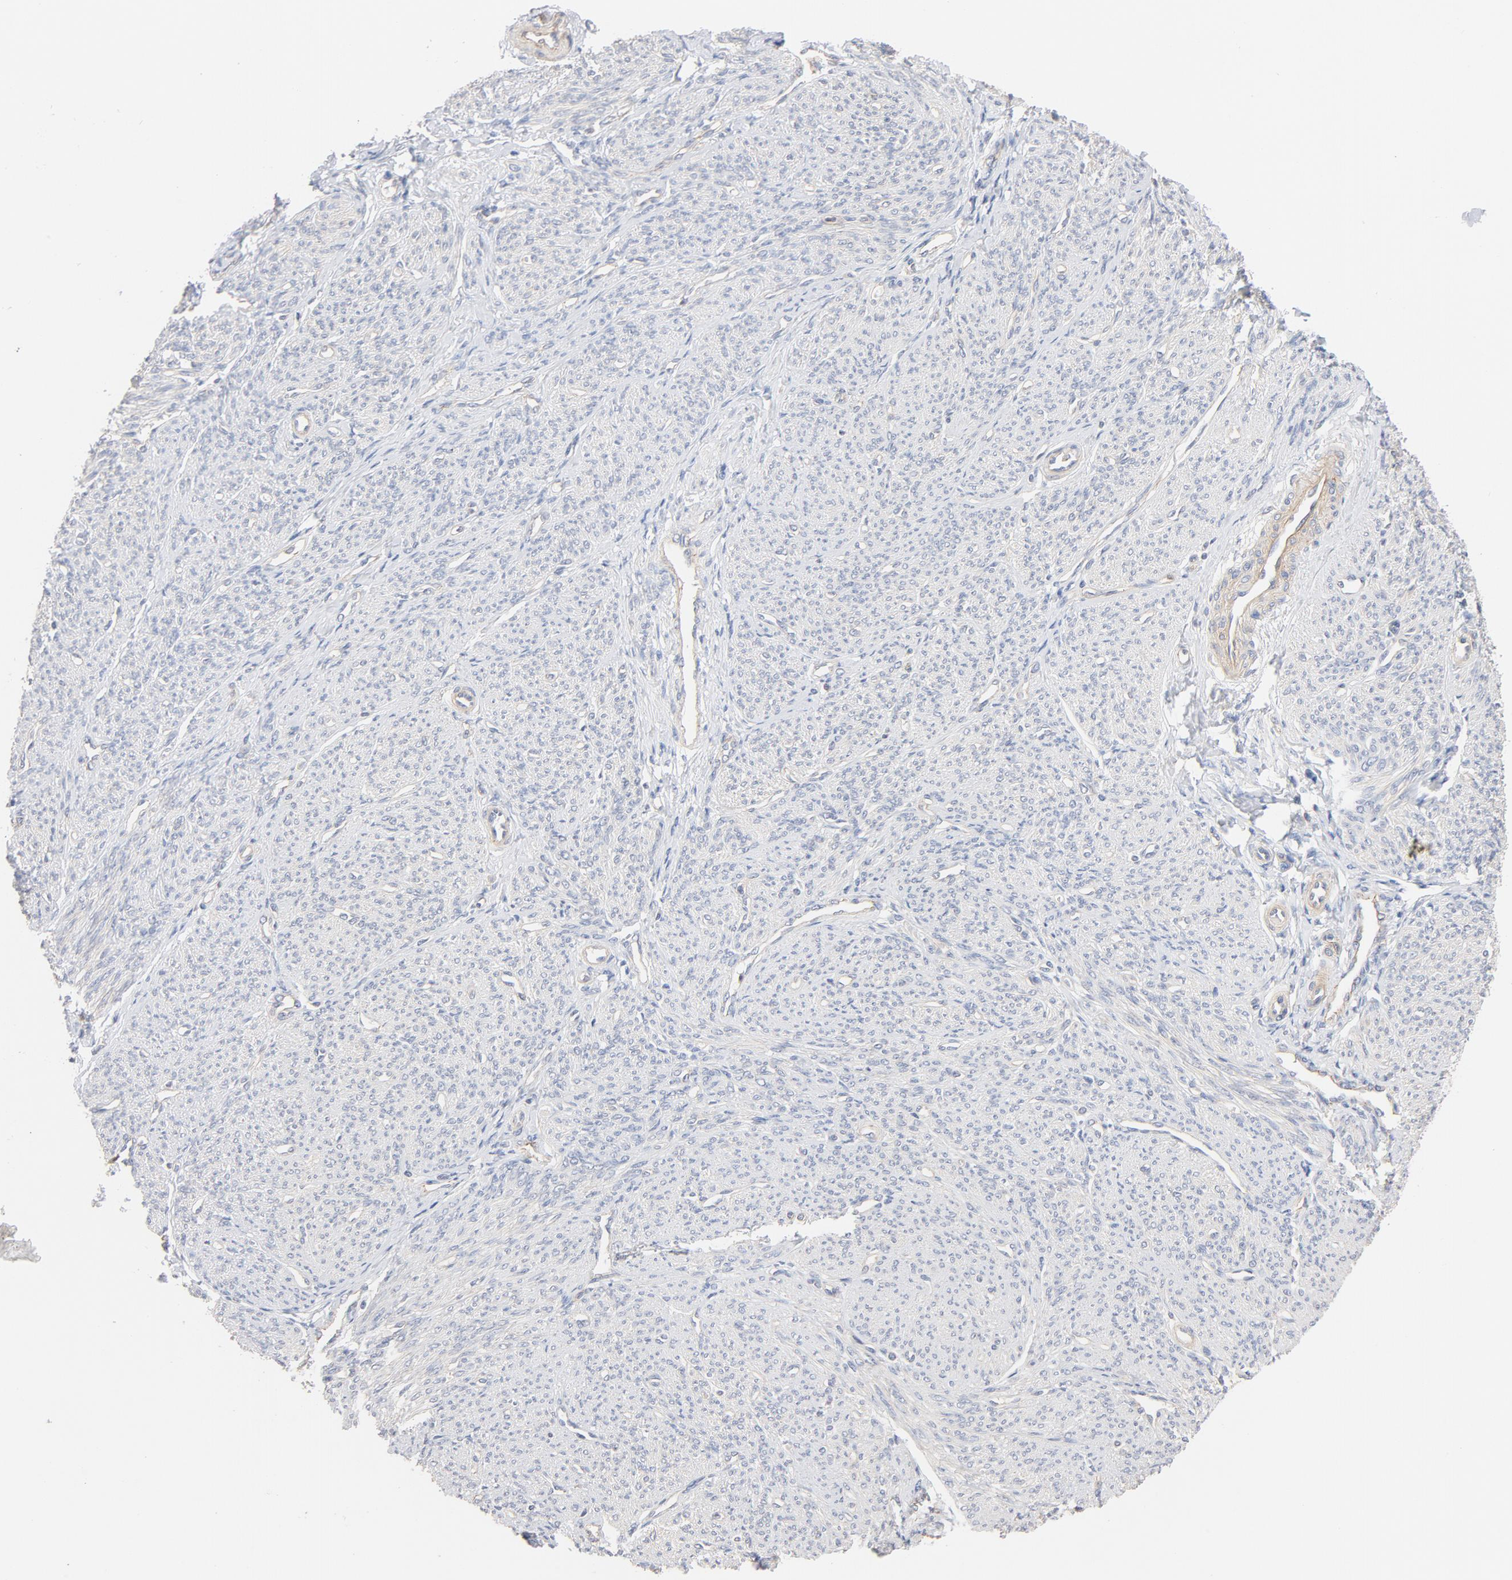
{"staining": {"intensity": "negative", "quantity": "none", "location": "none"}, "tissue": "smooth muscle", "cell_type": "Smooth muscle cells", "image_type": "normal", "snomed": [{"axis": "morphology", "description": "Normal tissue, NOS"}, {"axis": "topography", "description": "Cervix"}, {"axis": "topography", "description": "Endometrium"}], "caption": "Protein analysis of unremarkable smooth muscle demonstrates no significant expression in smooth muscle cells.", "gene": "STRN3", "patient": {"sex": "female", "age": 65}}